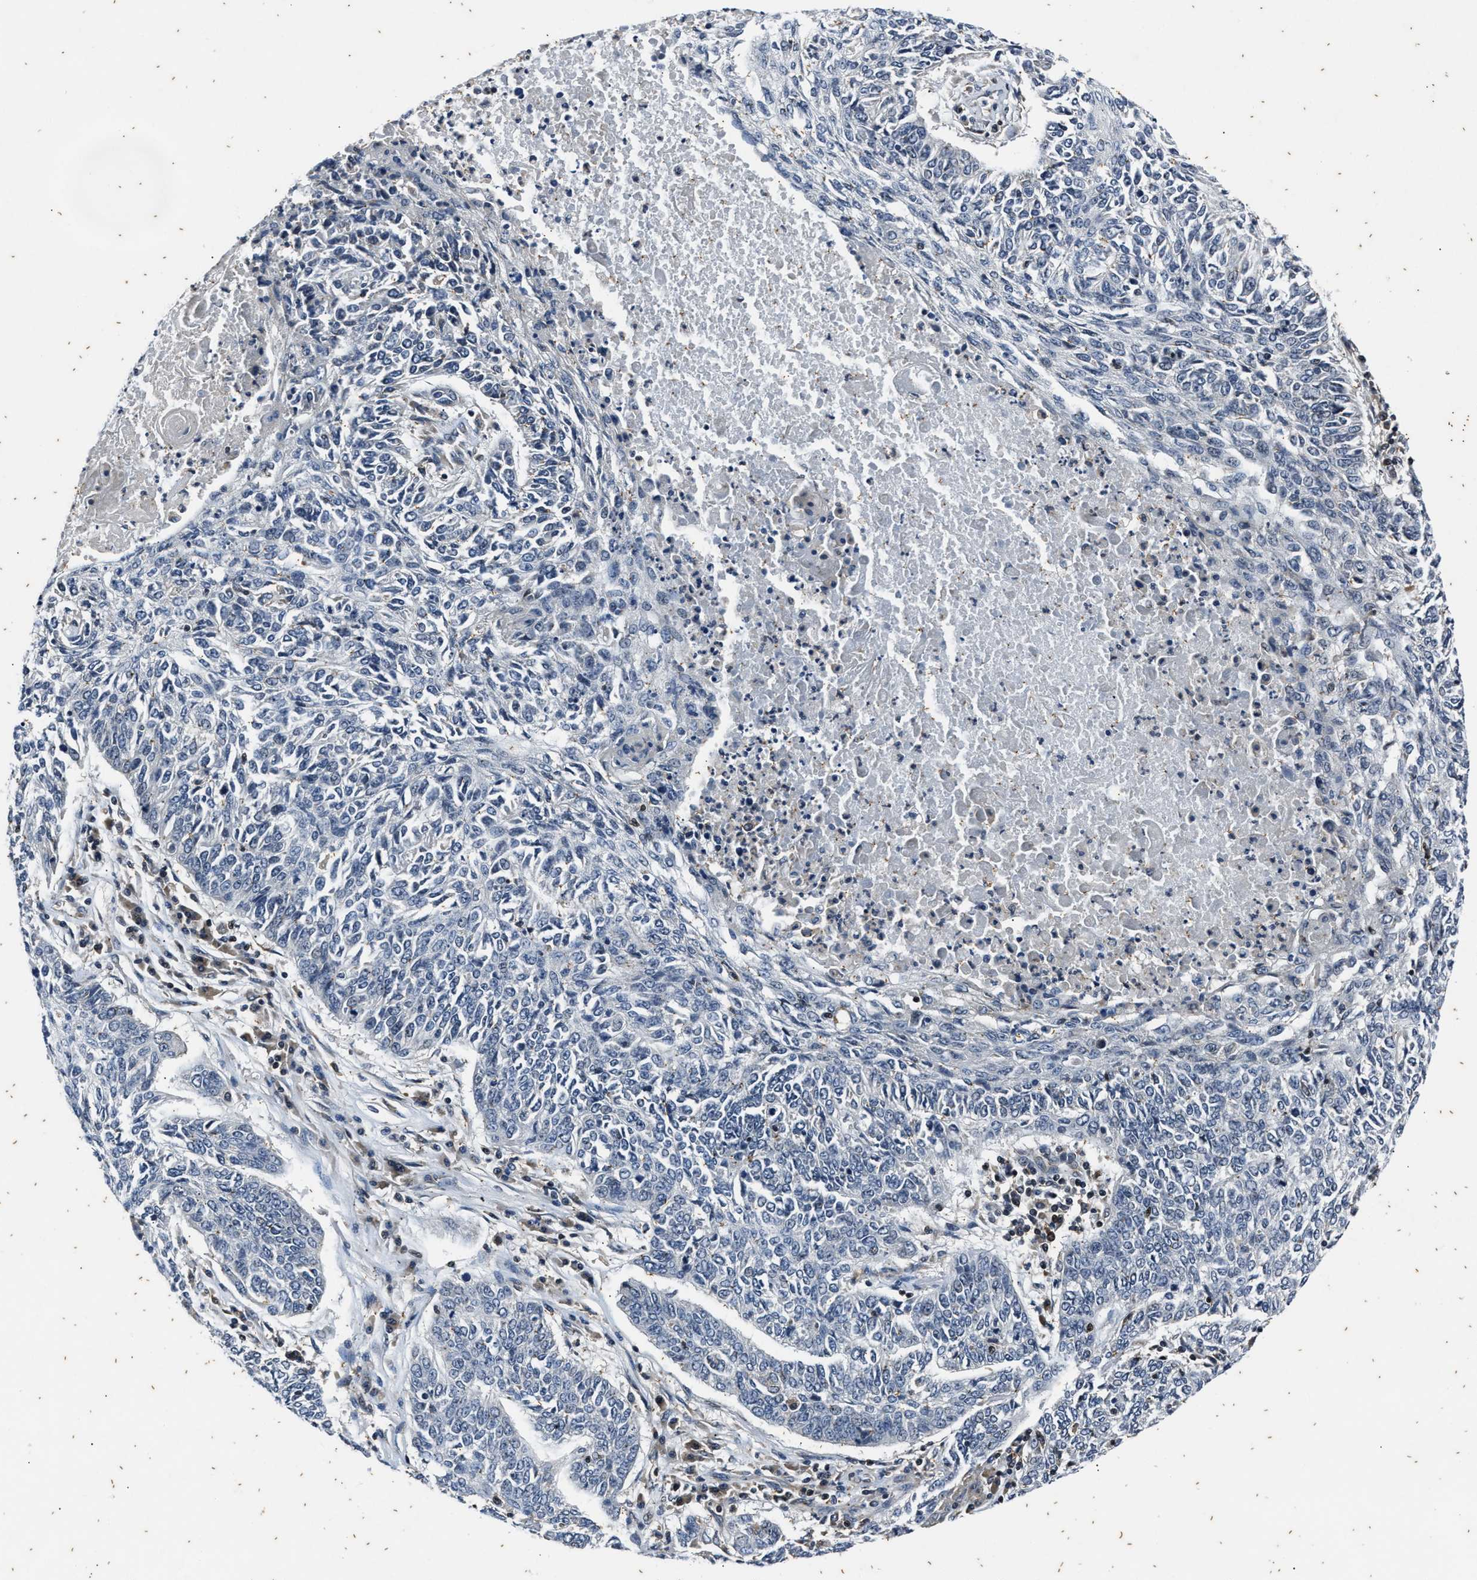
{"staining": {"intensity": "negative", "quantity": "none", "location": "none"}, "tissue": "lung cancer", "cell_type": "Tumor cells", "image_type": "cancer", "snomed": [{"axis": "morphology", "description": "Normal tissue, NOS"}, {"axis": "morphology", "description": "Squamous cell carcinoma, NOS"}, {"axis": "topography", "description": "Cartilage tissue"}, {"axis": "topography", "description": "Bronchus"}, {"axis": "topography", "description": "Lung"}], "caption": "Lung cancer stained for a protein using immunohistochemistry (IHC) shows no staining tumor cells.", "gene": "PTPN7", "patient": {"sex": "female", "age": 49}}